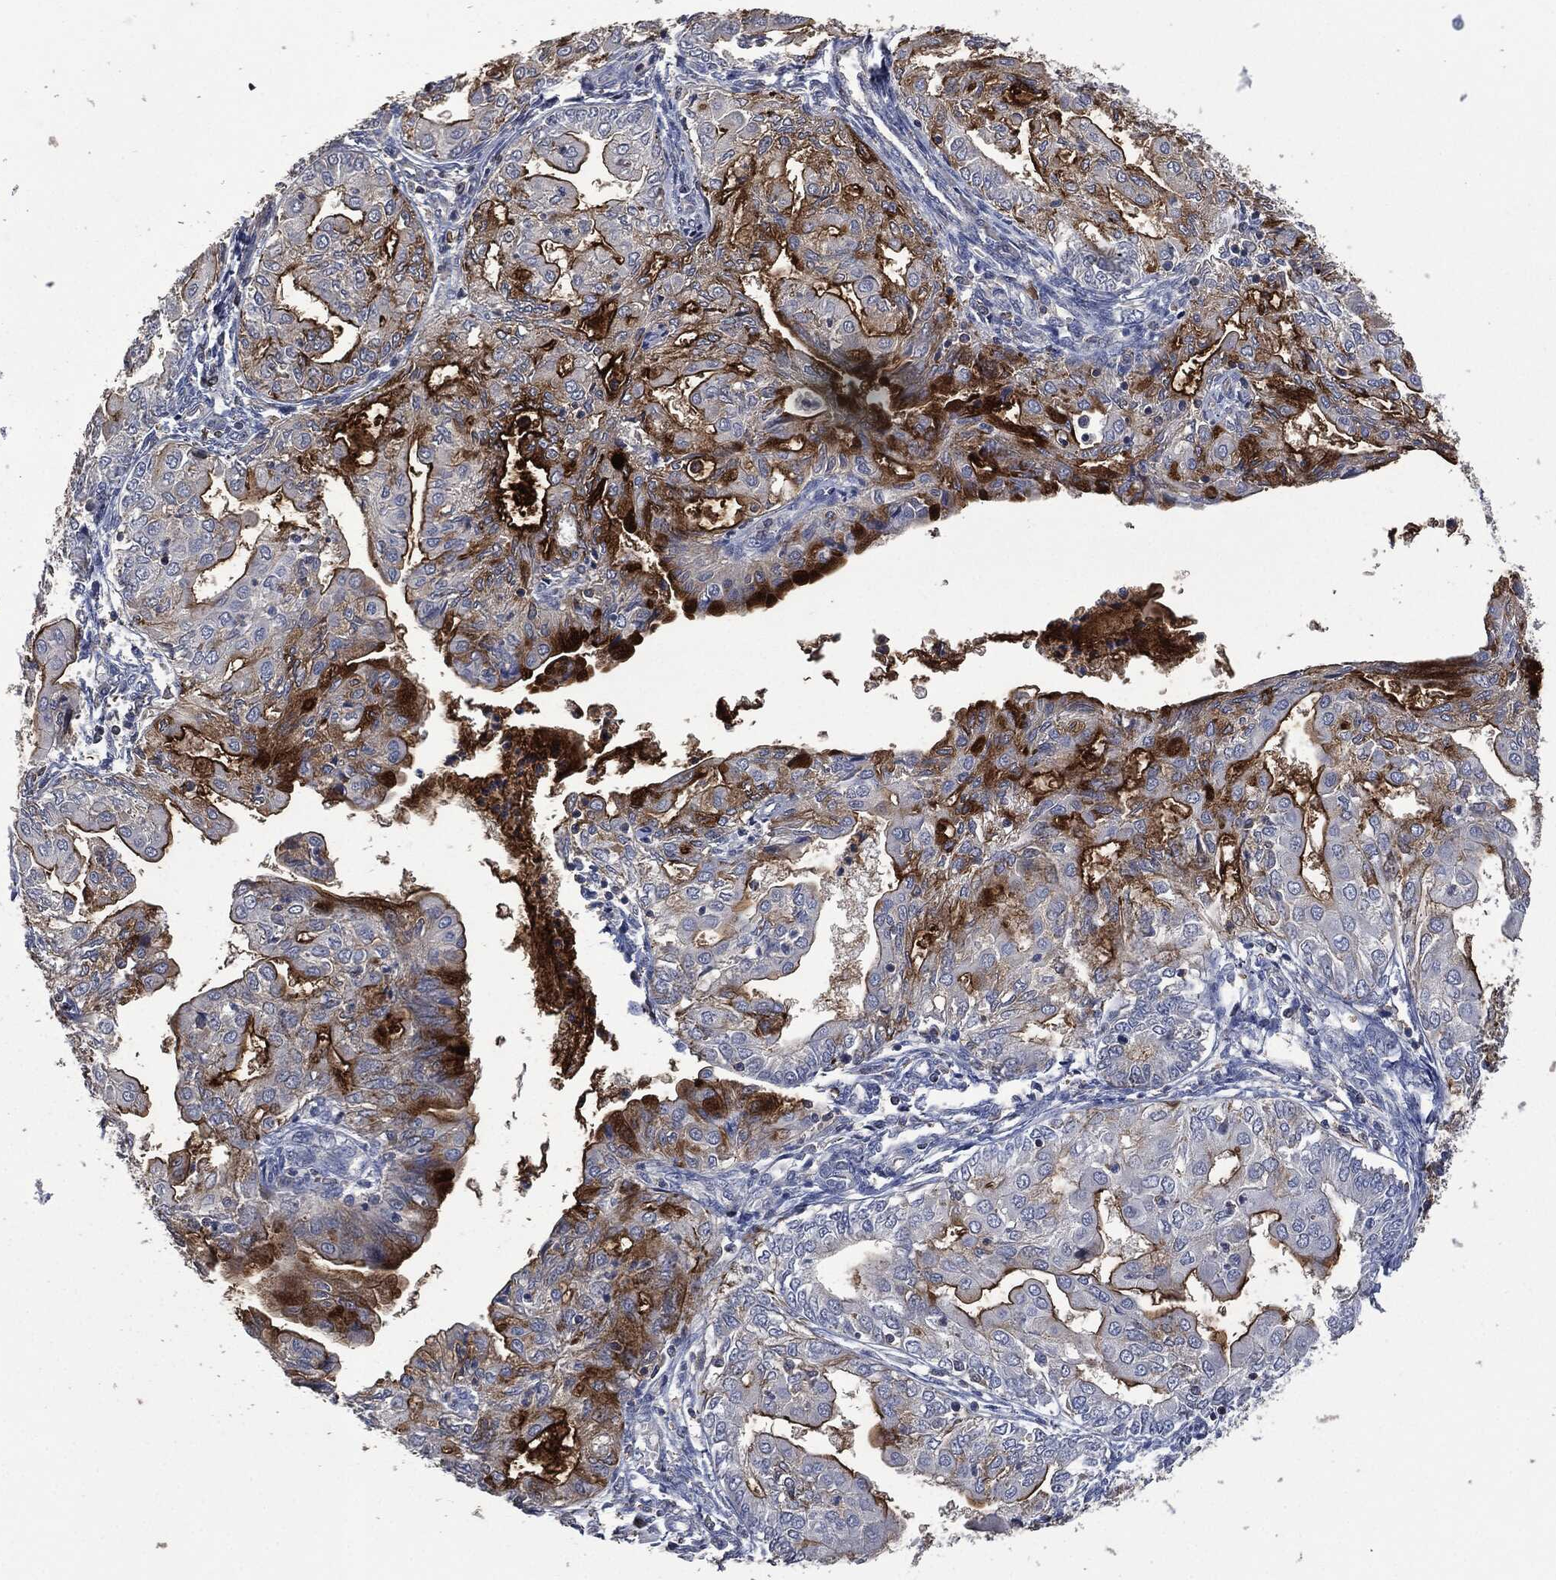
{"staining": {"intensity": "strong", "quantity": "25%-75%", "location": "cytoplasmic/membranous"}, "tissue": "endometrial cancer", "cell_type": "Tumor cells", "image_type": "cancer", "snomed": [{"axis": "morphology", "description": "Adenocarcinoma, NOS"}, {"axis": "topography", "description": "Endometrium"}], "caption": "Endometrial adenocarcinoma stained for a protein shows strong cytoplasmic/membranous positivity in tumor cells.", "gene": "MSLN", "patient": {"sex": "female", "age": 68}}